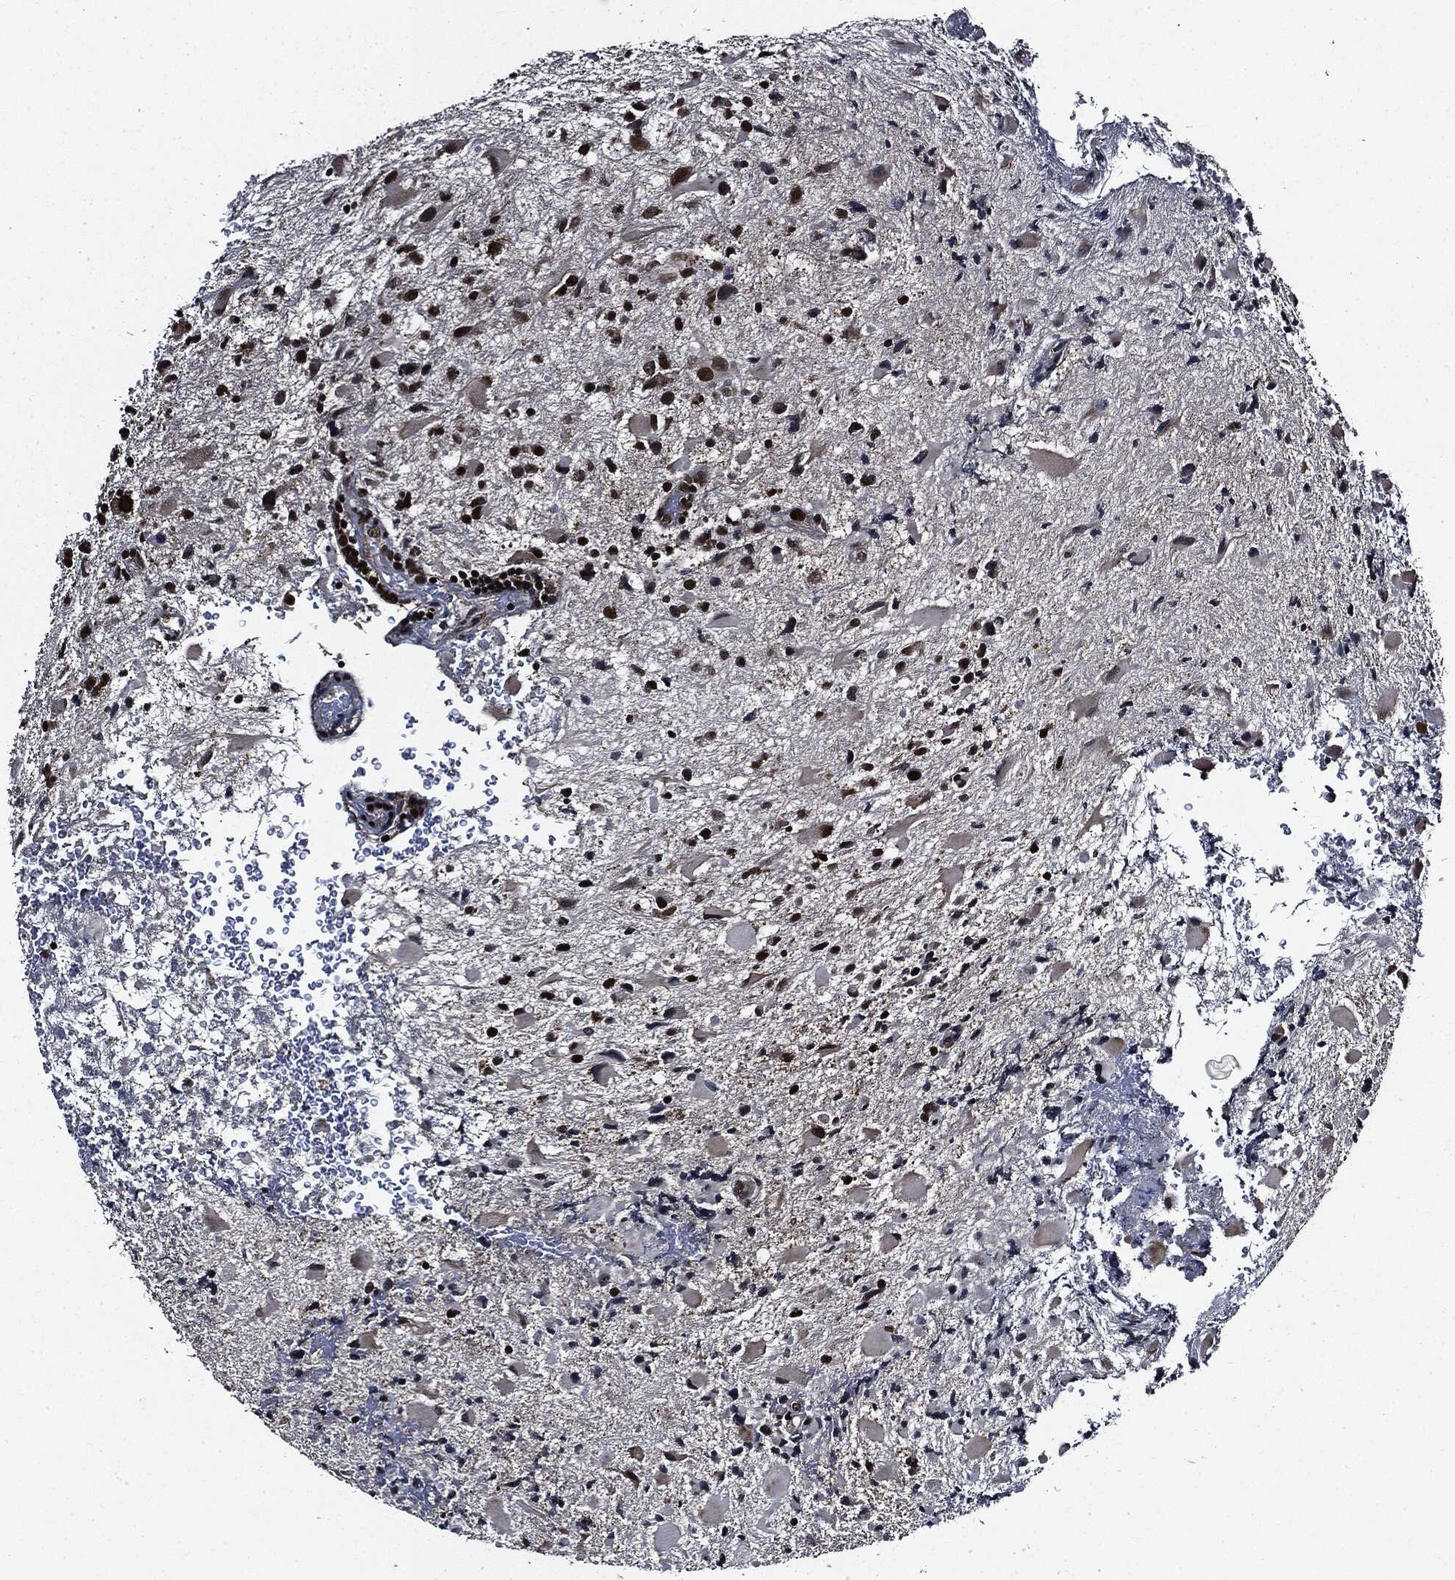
{"staining": {"intensity": "strong", "quantity": ">75%", "location": "nuclear"}, "tissue": "glioma", "cell_type": "Tumor cells", "image_type": "cancer", "snomed": [{"axis": "morphology", "description": "Glioma, malignant, Low grade"}, {"axis": "topography", "description": "Brain"}], "caption": "A brown stain shows strong nuclear staining of a protein in glioma tumor cells.", "gene": "SUGT1", "patient": {"sex": "female", "age": 32}}